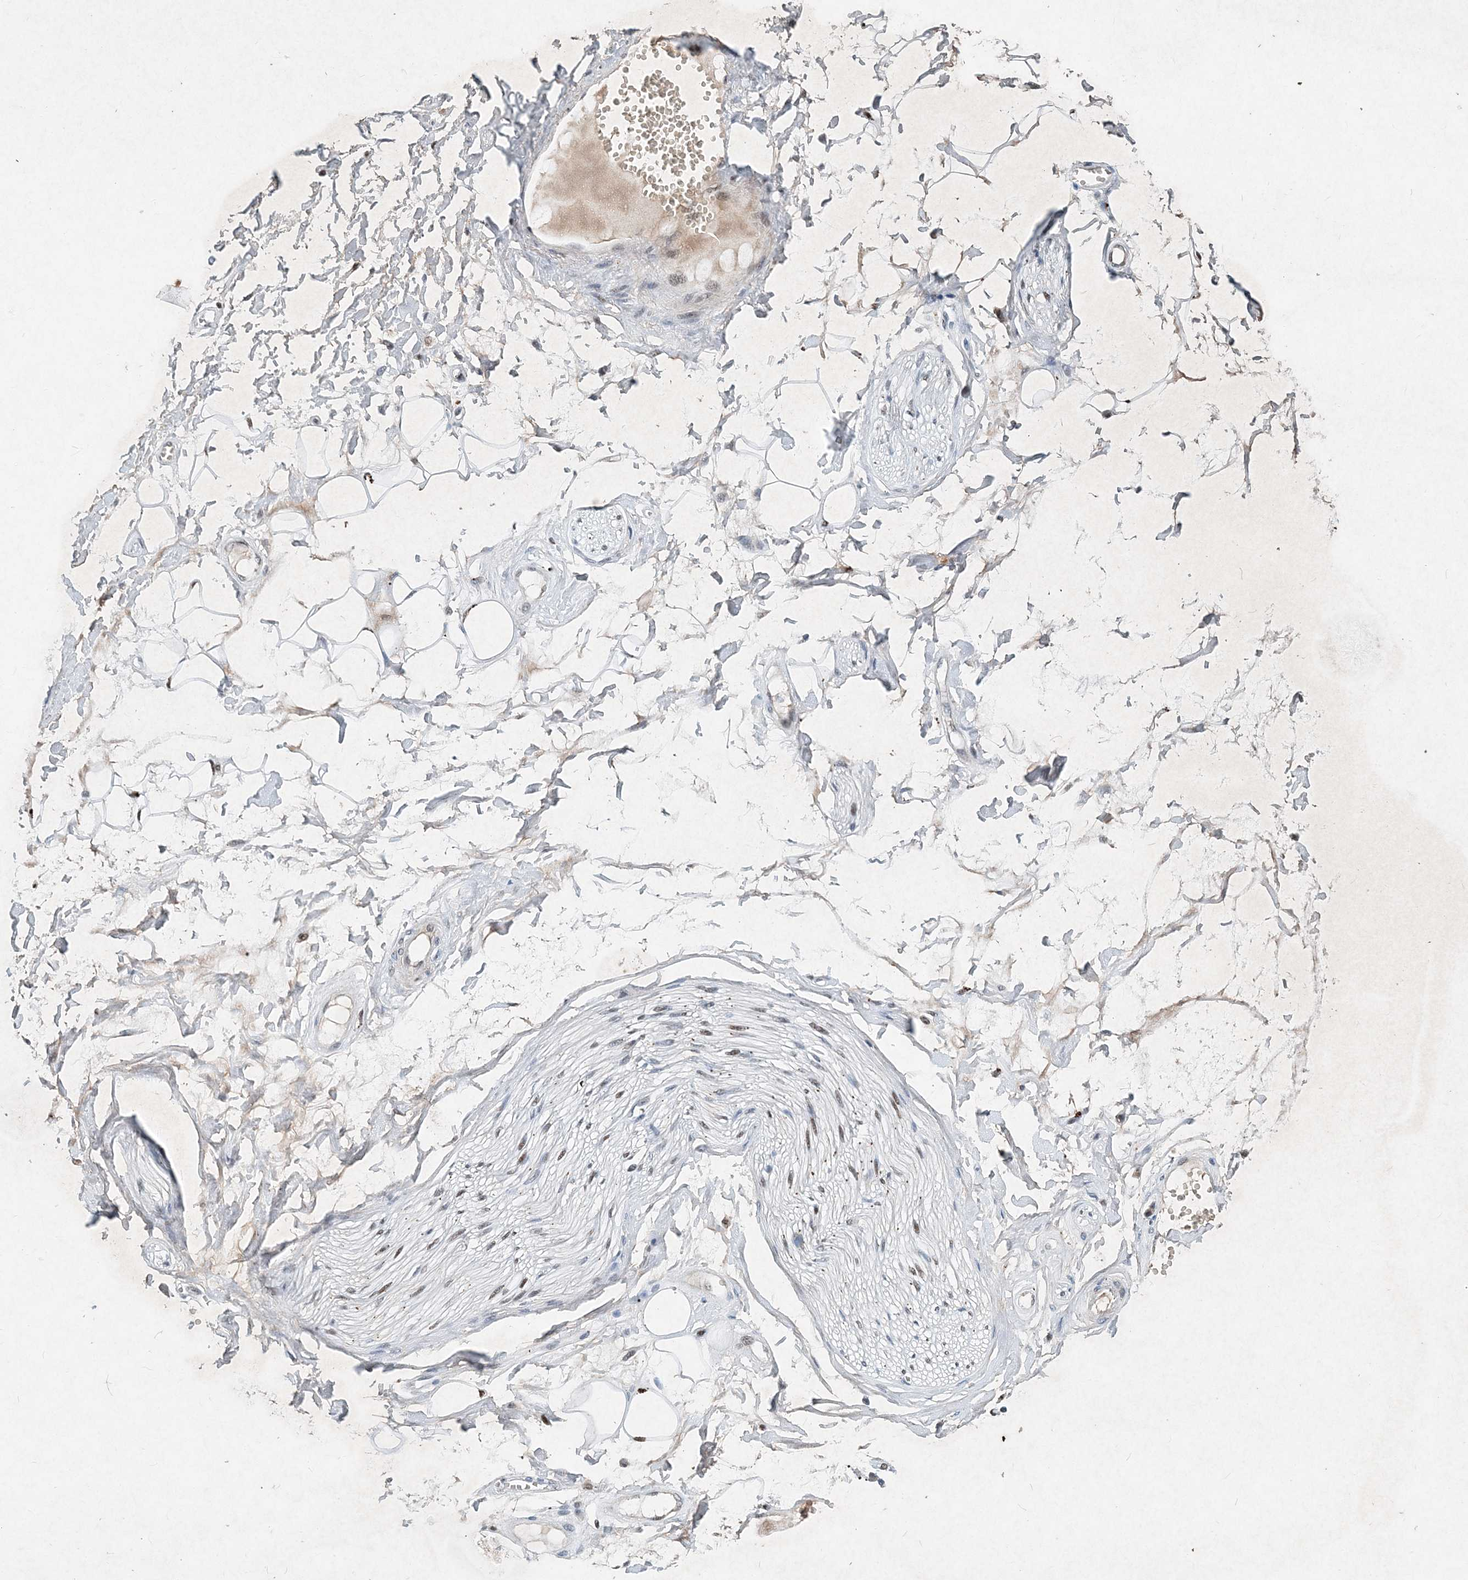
{"staining": {"intensity": "moderate", "quantity": ">75%", "location": "nuclear"}, "tissue": "adipose tissue", "cell_type": "Adipocytes", "image_type": "normal", "snomed": [{"axis": "morphology", "description": "Normal tissue, NOS"}, {"axis": "morphology", "description": "Inflammation, NOS"}, {"axis": "topography", "description": "Salivary gland"}, {"axis": "topography", "description": "Peripheral nerve tissue"}], "caption": "Immunohistochemistry (IHC) of unremarkable human adipose tissue shows medium levels of moderate nuclear positivity in approximately >75% of adipocytes. The staining was performed using DAB to visualize the protein expression in brown, while the nuclei were stained in blue with hematoxylin (Magnification: 20x).", "gene": "KPNA4", "patient": {"sex": "female", "age": 75}}